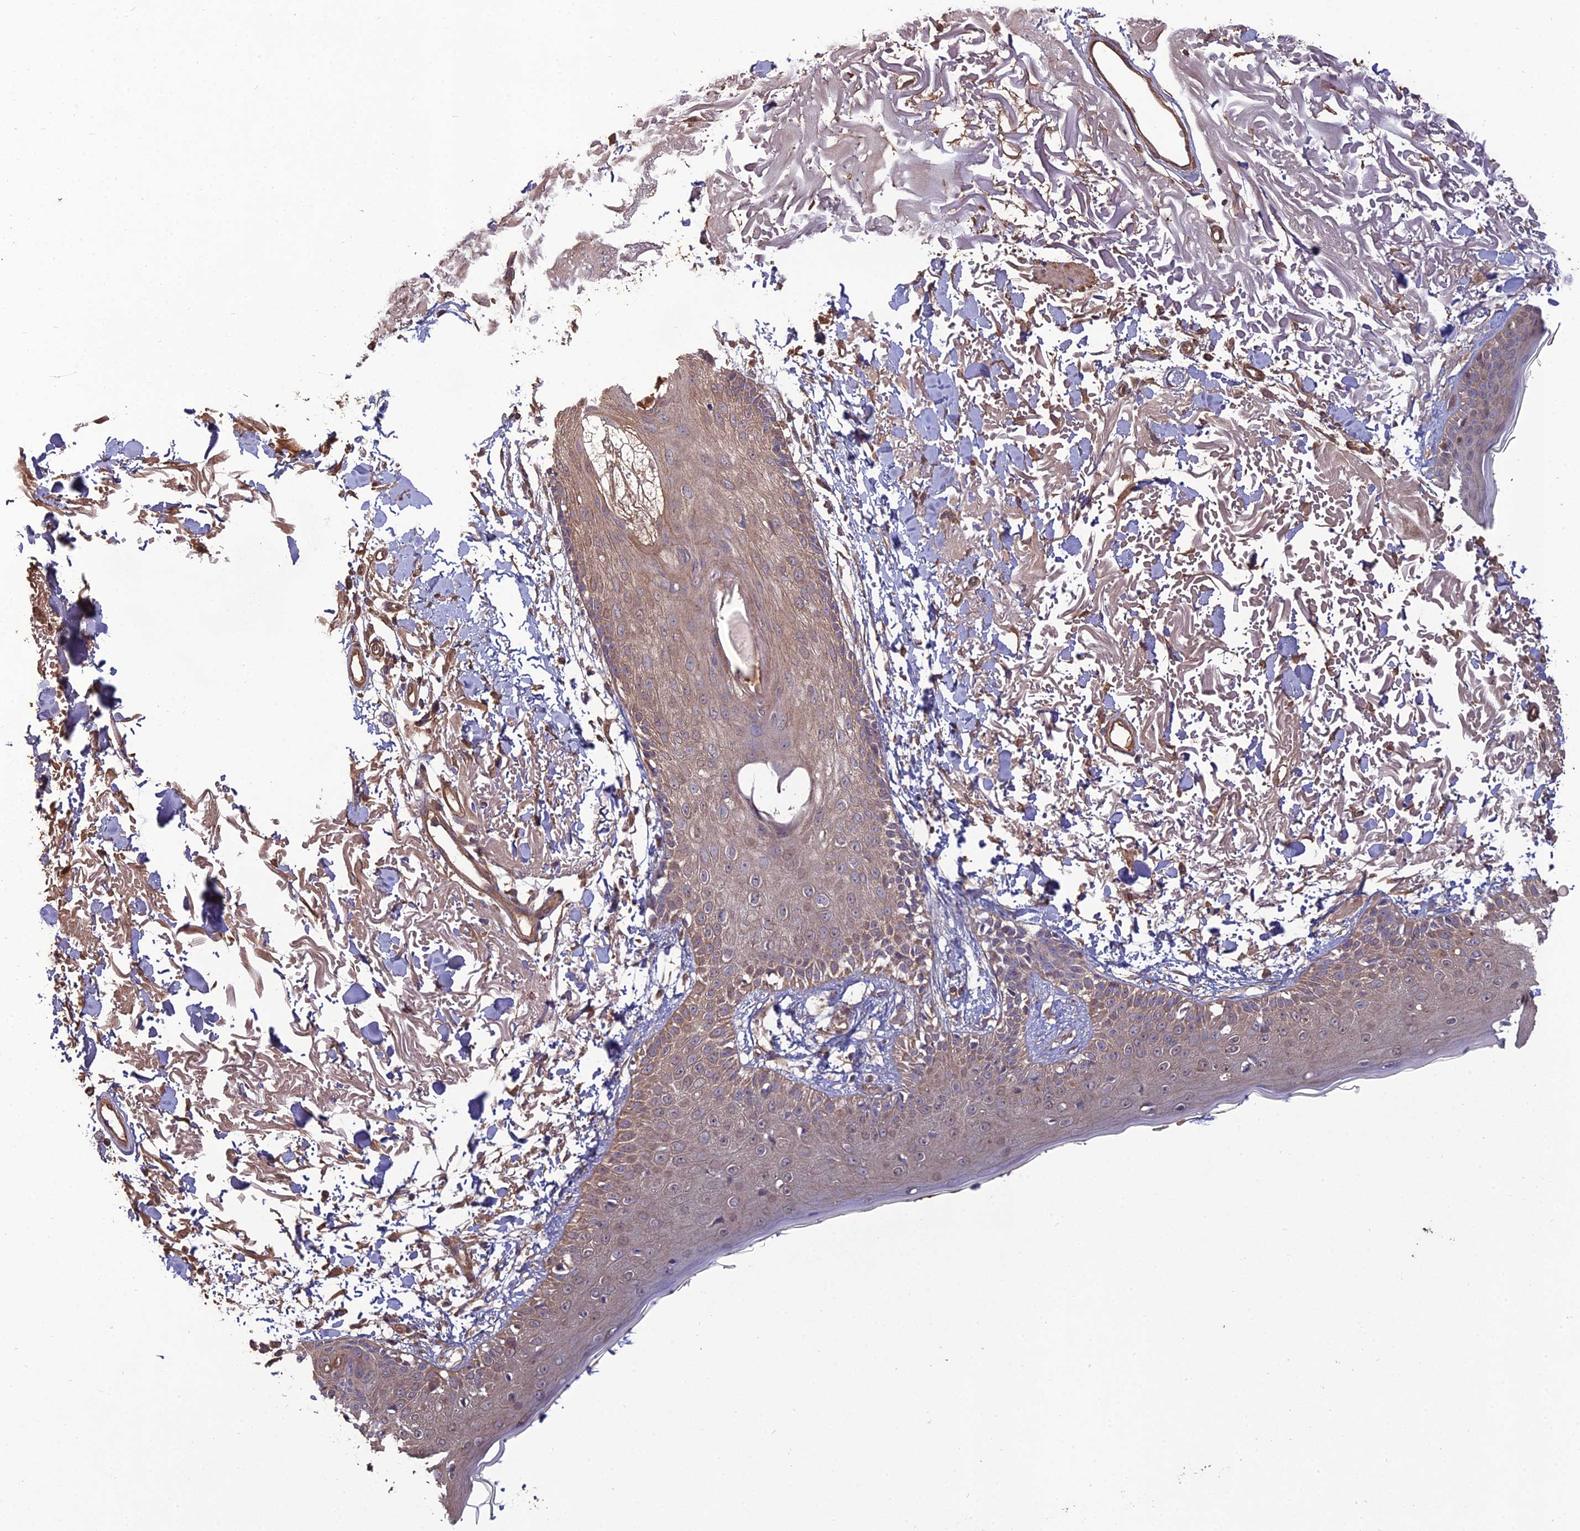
{"staining": {"intensity": "weak", "quantity": ">75%", "location": "cytoplasmic/membranous"}, "tissue": "skin", "cell_type": "Fibroblasts", "image_type": "normal", "snomed": [{"axis": "morphology", "description": "Normal tissue, NOS"}, {"axis": "morphology", "description": "Squamous cell carcinoma, NOS"}, {"axis": "topography", "description": "Skin"}, {"axis": "topography", "description": "Peripheral nerve tissue"}], "caption": "Immunohistochemistry (IHC) of normal human skin reveals low levels of weak cytoplasmic/membranous staining in approximately >75% of fibroblasts. The staining was performed using DAB (3,3'-diaminobenzidine), with brown indicating positive protein expression. Nuclei are stained blue with hematoxylin.", "gene": "ATP6V0A2", "patient": {"sex": "male", "age": 83}}